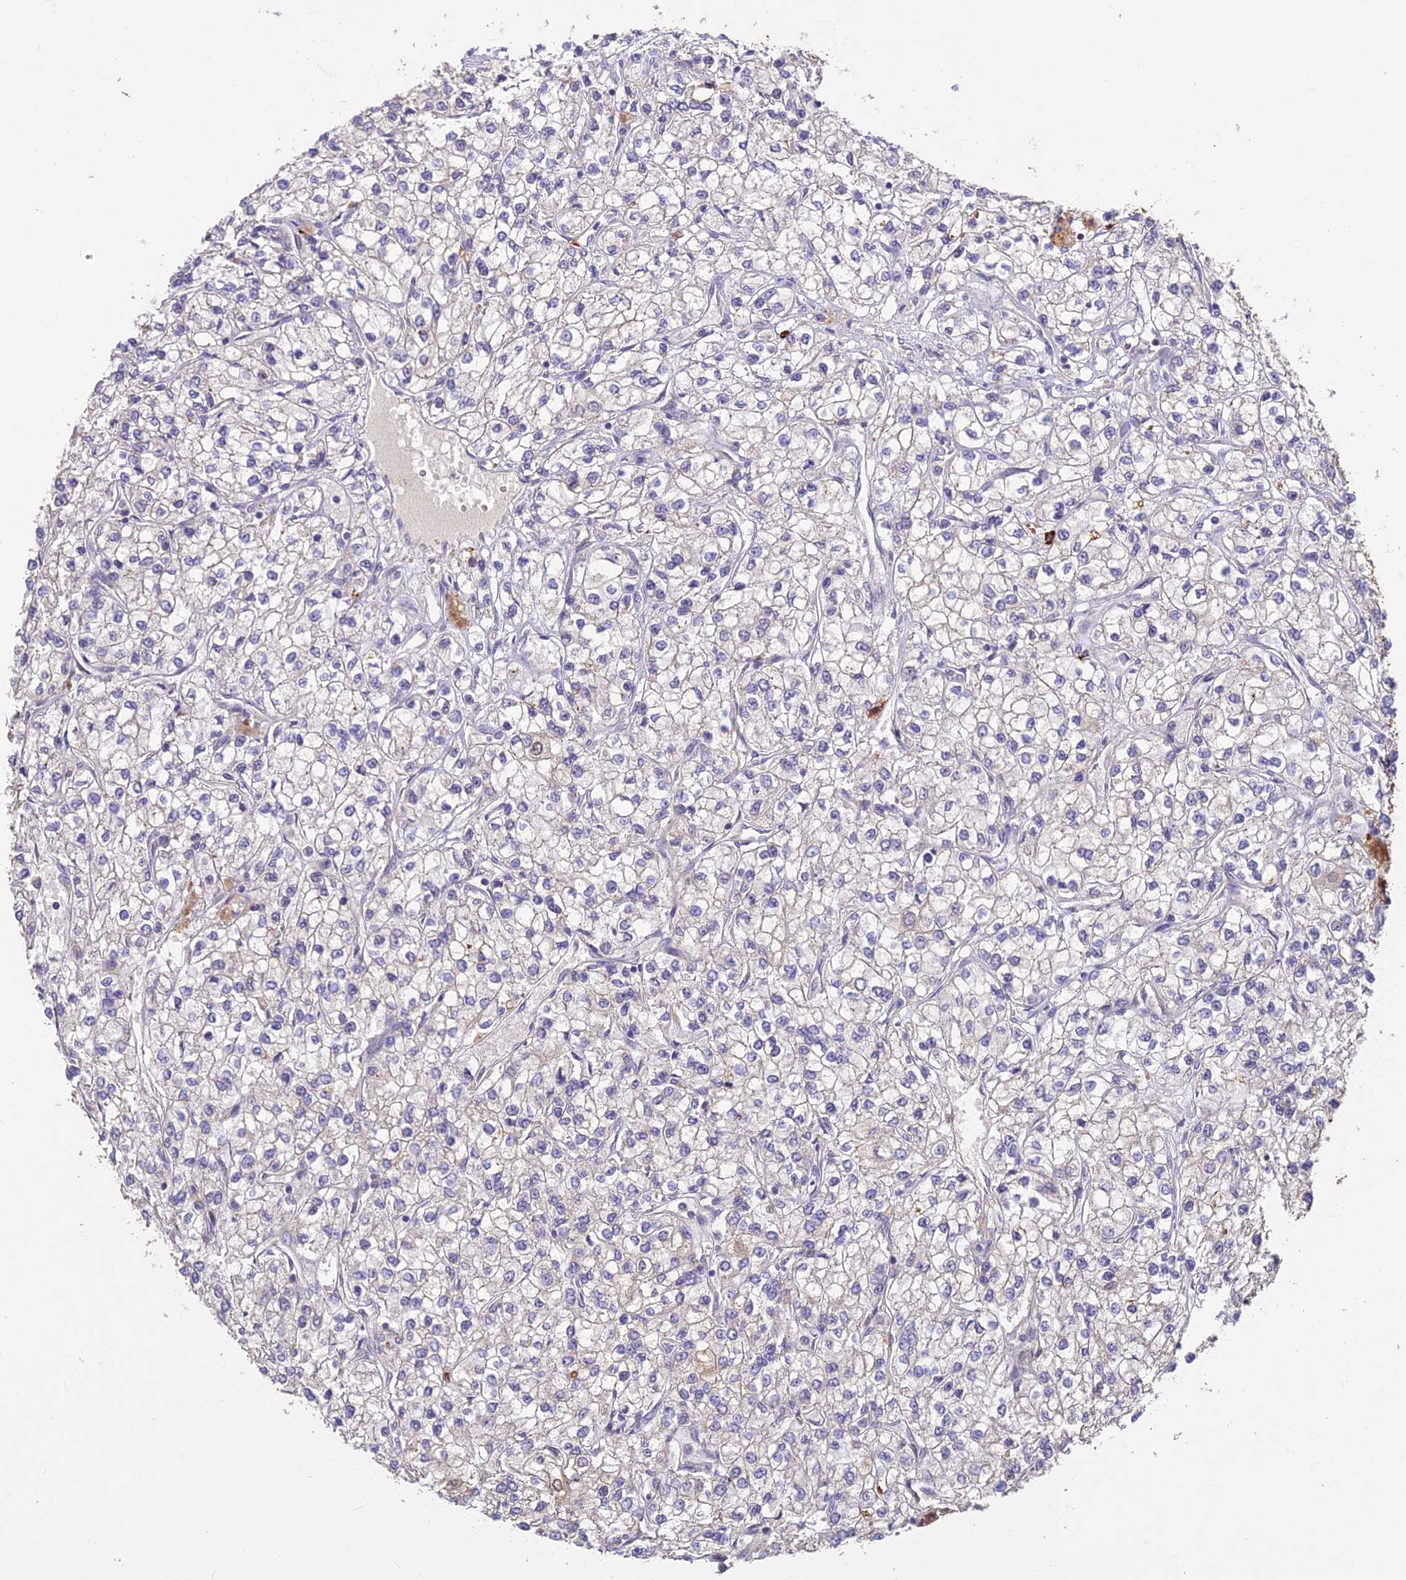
{"staining": {"intensity": "negative", "quantity": "none", "location": "none"}, "tissue": "renal cancer", "cell_type": "Tumor cells", "image_type": "cancer", "snomed": [{"axis": "morphology", "description": "Adenocarcinoma, NOS"}, {"axis": "topography", "description": "Kidney"}], "caption": "This is an IHC micrograph of human renal adenocarcinoma. There is no expression in tumor cells.", "gene": "ASPDH", "patient": {"sex": "male", "age": 80}}